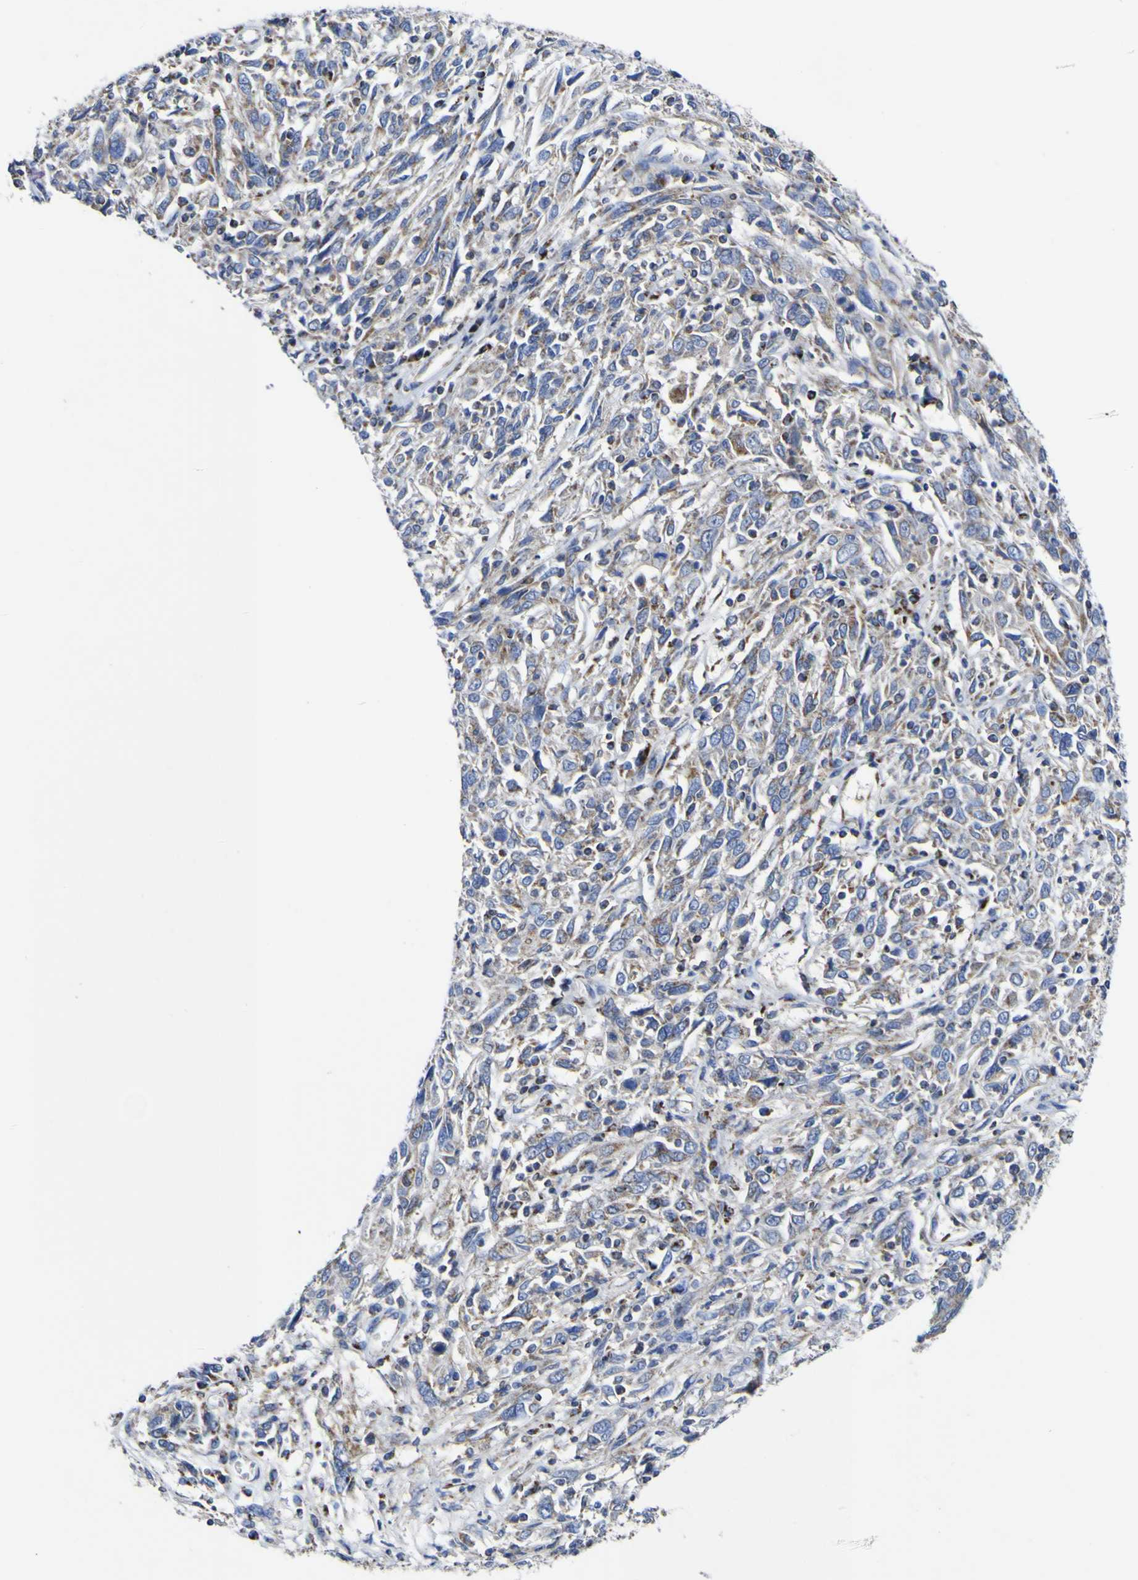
{"staining": {"intensity": "moderate", "quantity": "25%-75%", "location": "cytoplasmic/membranous"}, "tissue": "cervical cancer", "cell_type": "Tumor cells", "image_type": "cancer", "snomed": [{"axis": "morphology", "description": "Squamous cell carcinoma, NOS"}, {"axis": "topography", "description": "Cervix"}], "caption": "High-magnification brightfield microscopy of cervical cancer (squamous cell carcinoma) stained with DAB (3,3'-diaminobenzidine) (brown) and counterstained with hematoxylin (blue). tumor cells exhibit moderate cytoplasmic/membranous staining is seen in approximately25%-75% of cells.", "gene": "CCDC90B", "patient": {"sex": "female", "age": 46}}